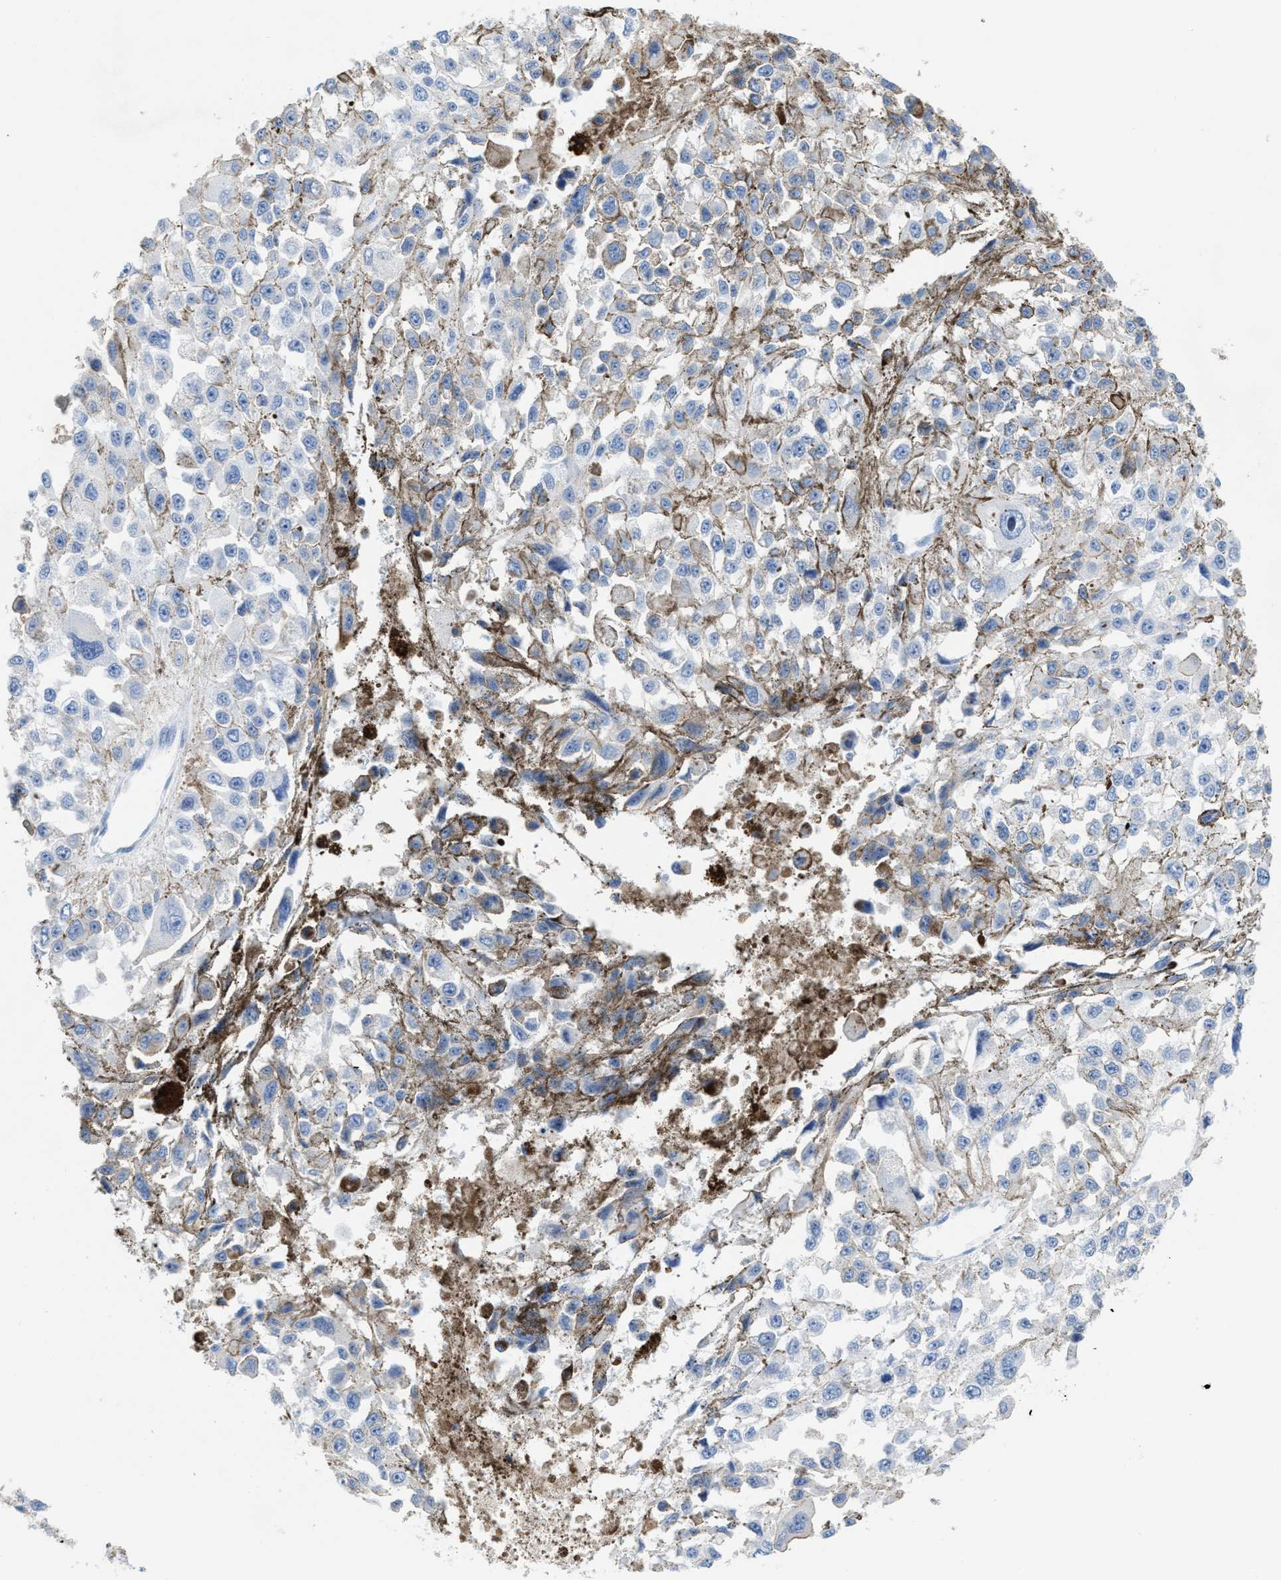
{"staining": {"intensity": "negative", "quantity": "none", "location": "none"}, "tissue": "melanoma", "cell_type": "Tumor cells", "image_type": "cancer", "snomed": [{"axis": "morphology", "description": "Malignant melanoma, Metastatic site"}, {"axis": "topography", "description": "Lymph node"}], "caption": "Immunohistochemistry photomicrograph of neoplastic tissue: human malignant melanoma (metastatic site) stained with DAB (3,3'-diaminobenzidine) shows no significant protein expression in tumor cells.", "gene": "ANKFN1", "patient": {"sex": "male", "age": 59}}